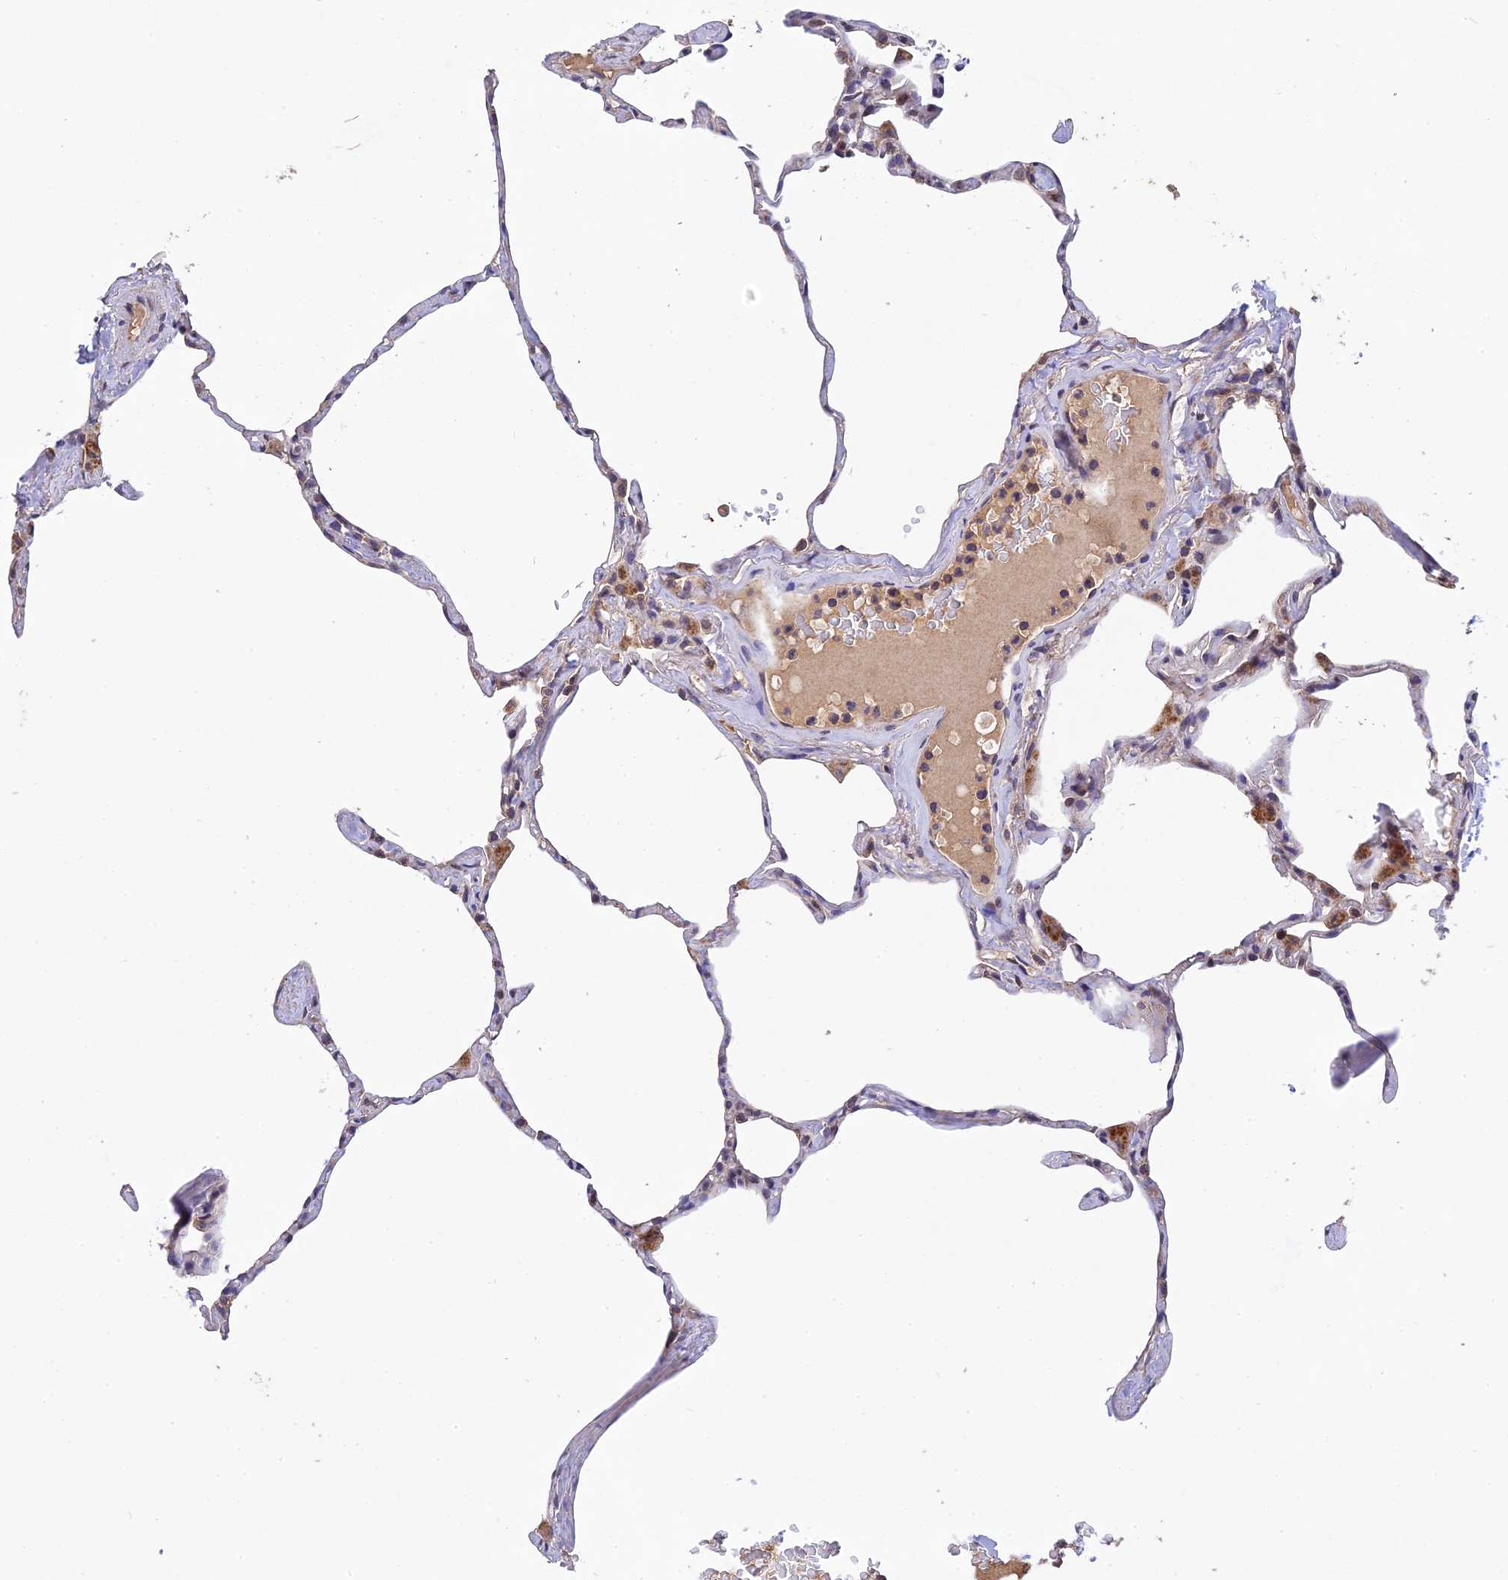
{"staining": {"intensity": "negative", "quantity": "none", "location": "none"}, "tissue": "lung", "cell_type": "Alveolar cells", "image_type": "normal", "snomed": [{"axis": "morphology", "description": "Normal tissue, NOS"}, {"axis": "topography", "description": "Lung"}], "caption": "Immunohistochemistry micrograph of normal human lung stained for a protein (brown), which demonstrates no expression in alveolar cells.", "gene": "DENND5B", "patient": {"sex": "male", "age": 65}}